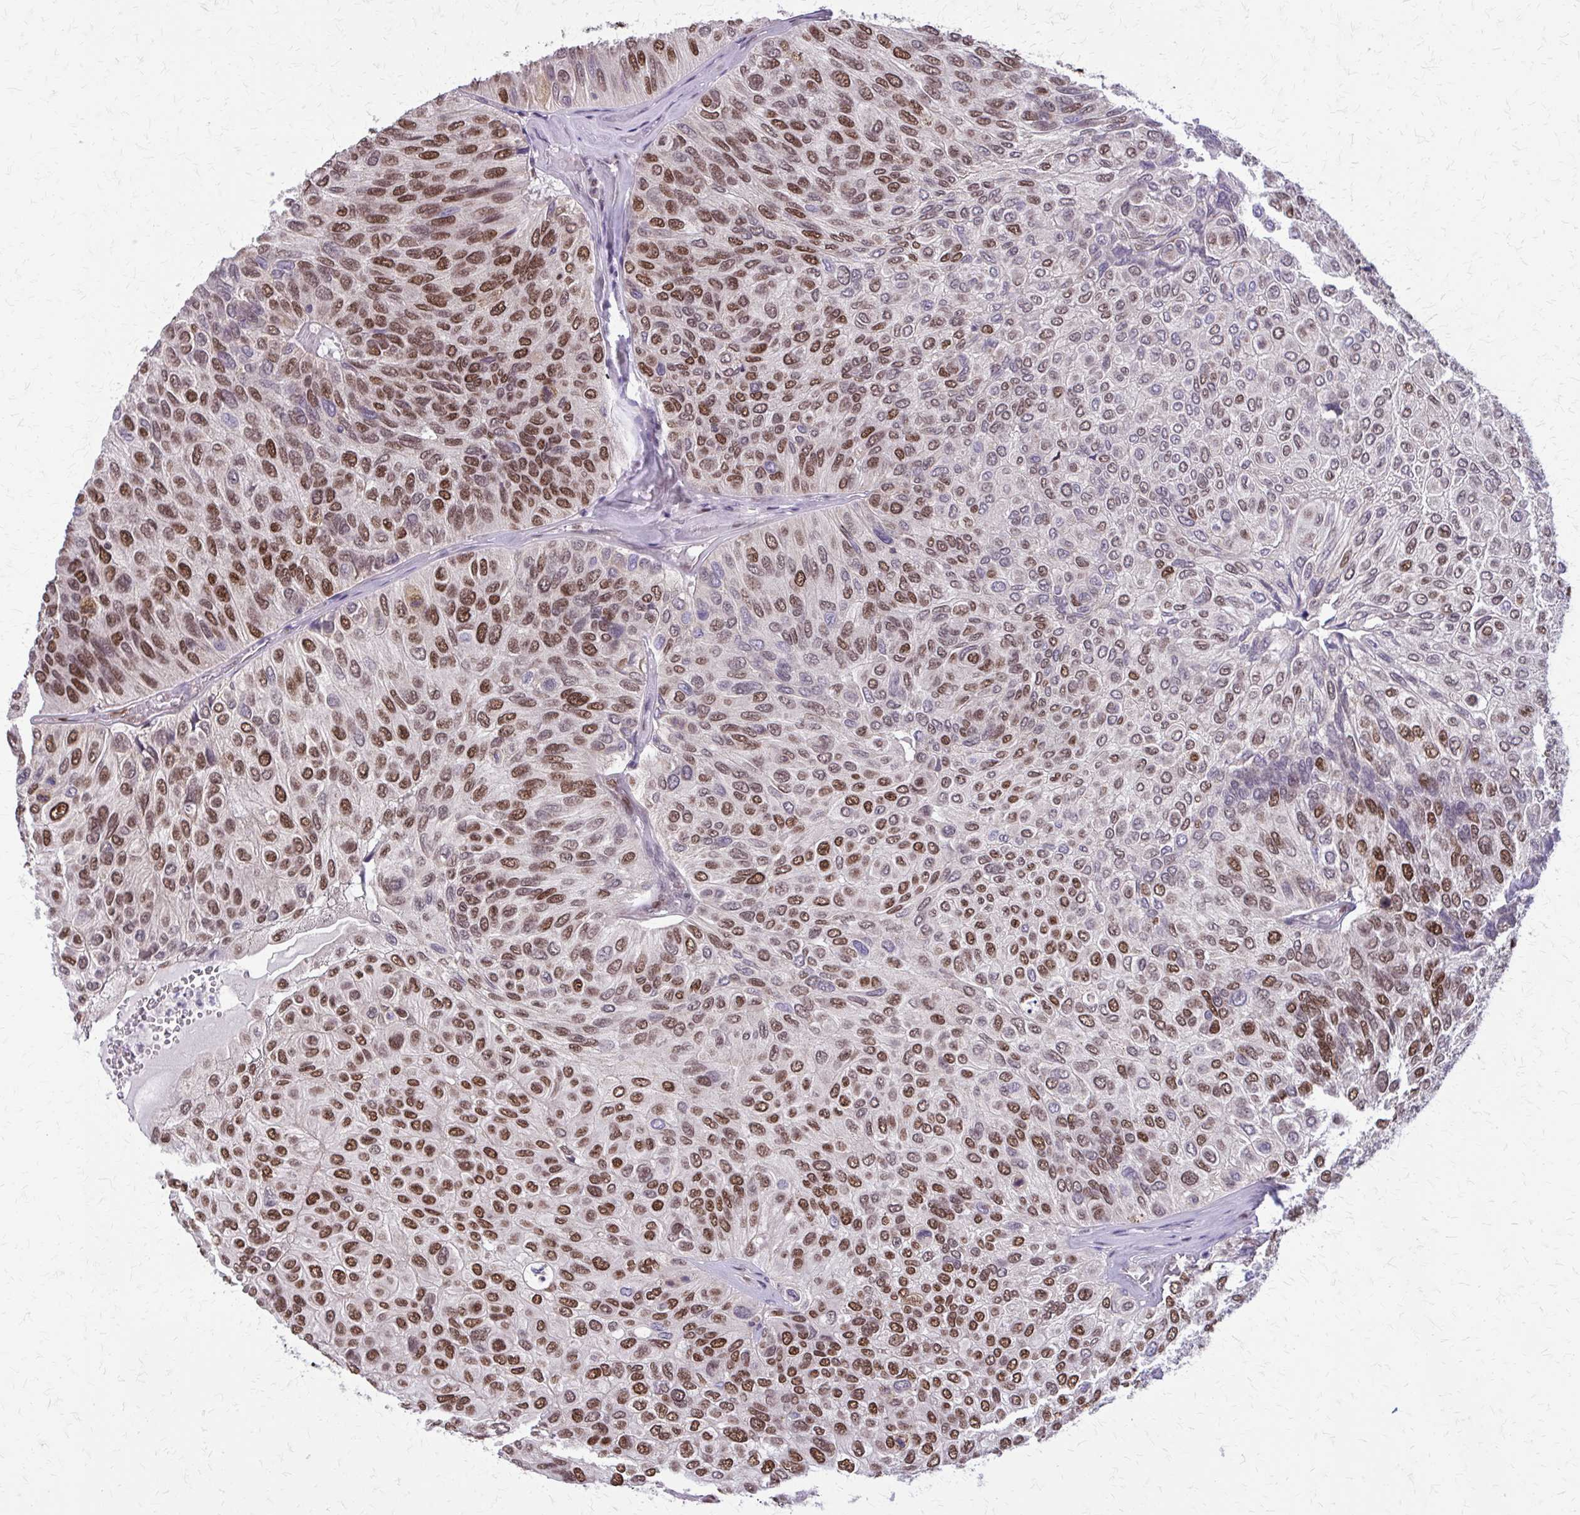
{"staining": {"intensity": "strong", "quantity": "25%-75%", "location": "nuclear"}, "tissue": "urothelial cancer", "cell_type": "Tumor cells", "image_type": "cancer", "snomed": [{"axis": "morphology", "description": "Urothelial carcinoma, High grade"}, {"axis": "topography", "description": "Urinary bladder"}], "caption": "An immunohistochemistry (IHC) photomicrograph of neoplastic tissue is shown. Protein staining in brown shows strong nuclear positivity in urothelial carcinoma (high-grade) within tumor cells.", "gene": "TTF1", "patient": {"sex": "male", "age": 66}}